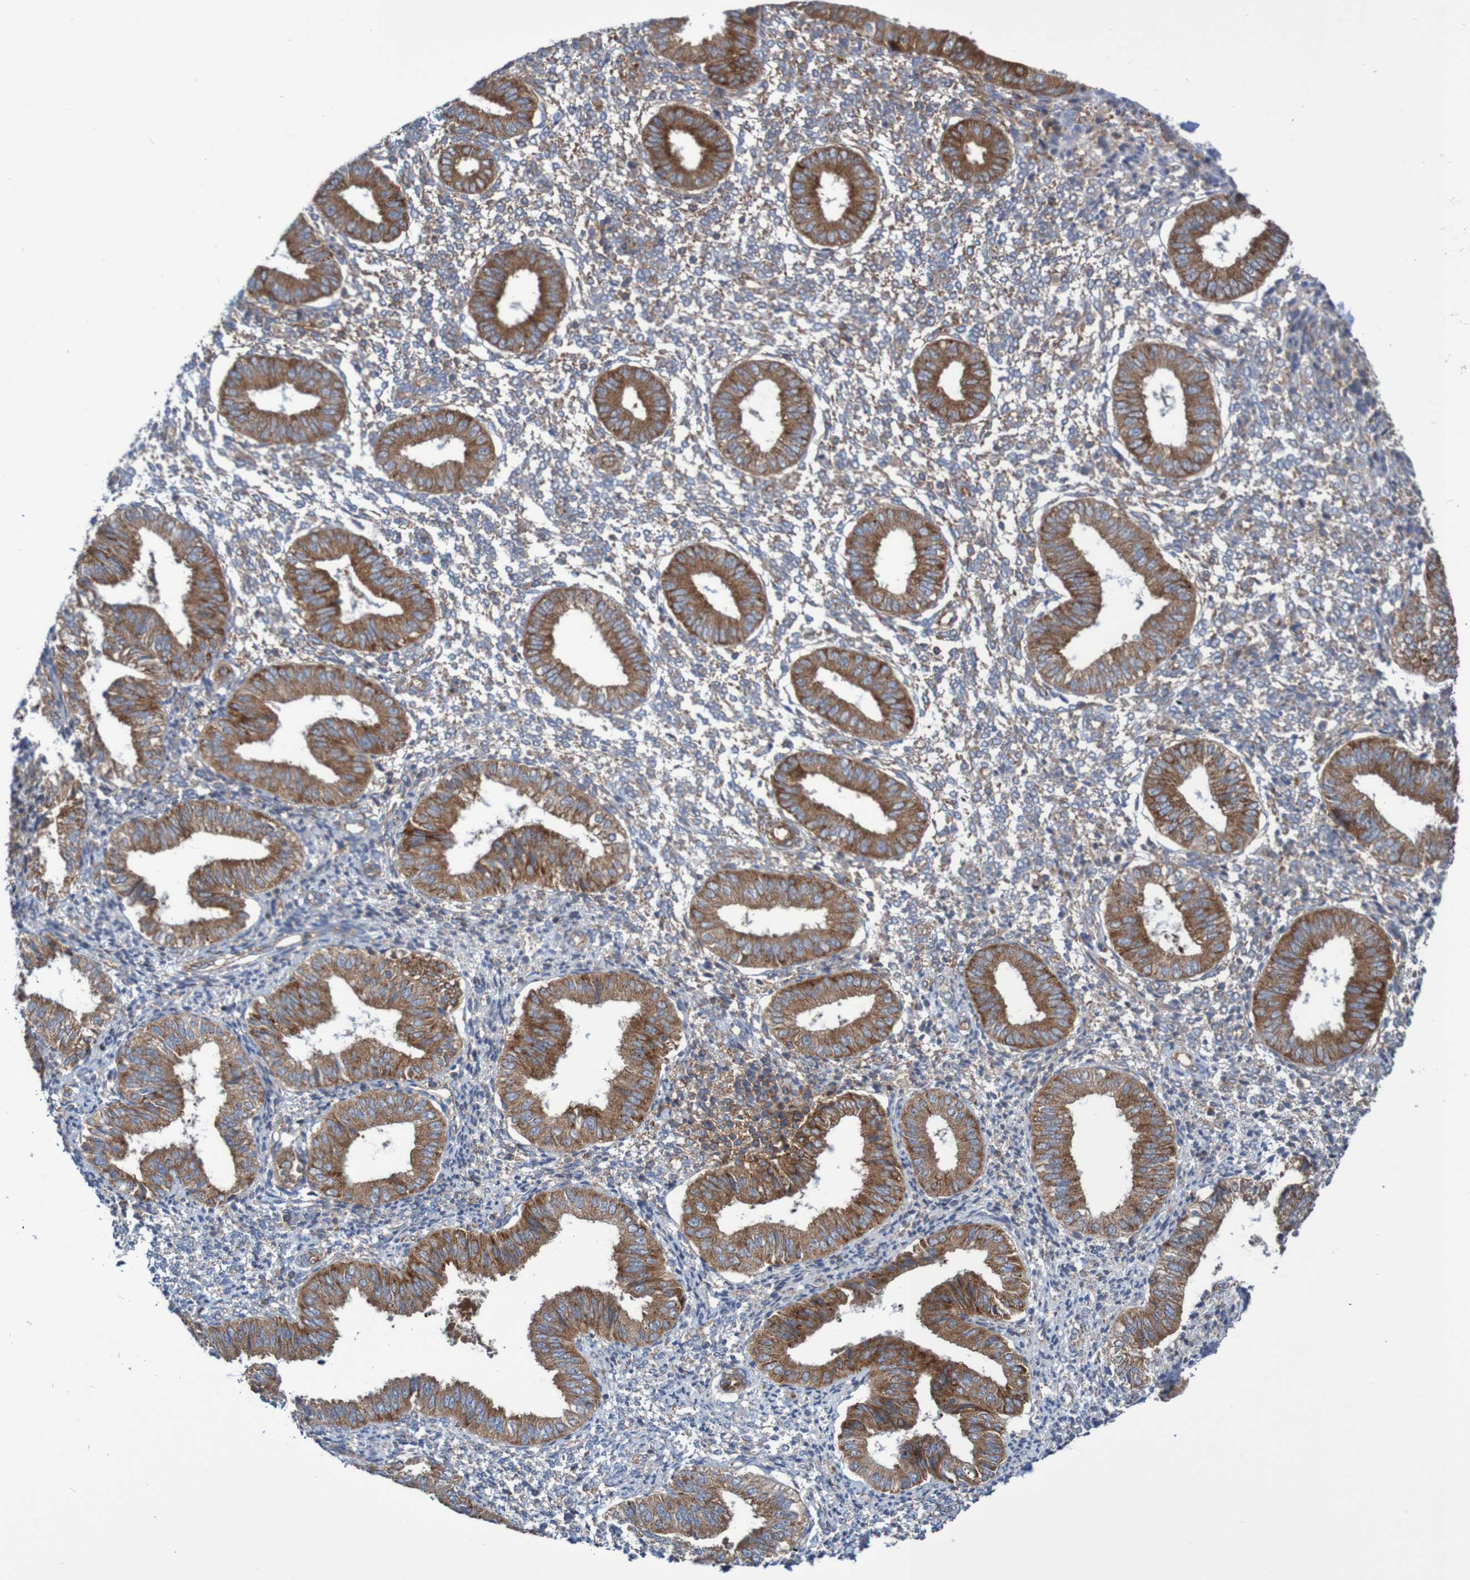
{"staining": {"intensity": "moderate", "quantity": ">75%", "location": "cytoplasmic/membranous"}, "tissue": "endometrium", "cell_type": "Cells in endometrial stroma", "image_type": "normal", "snomed": [{"axis": "morphology", "description": "Normal tissue, NOS"}, {"axis": "topography", "description": "Endometrium"}], "caption": "The photomicrograph shows a brown stain indicating the presence of a protein in the cytoplasmic/membranous of cells in endometrial stroma in endometrium.", "gene": "FXR2", "patient": {"sex": "female", "age": 50}}